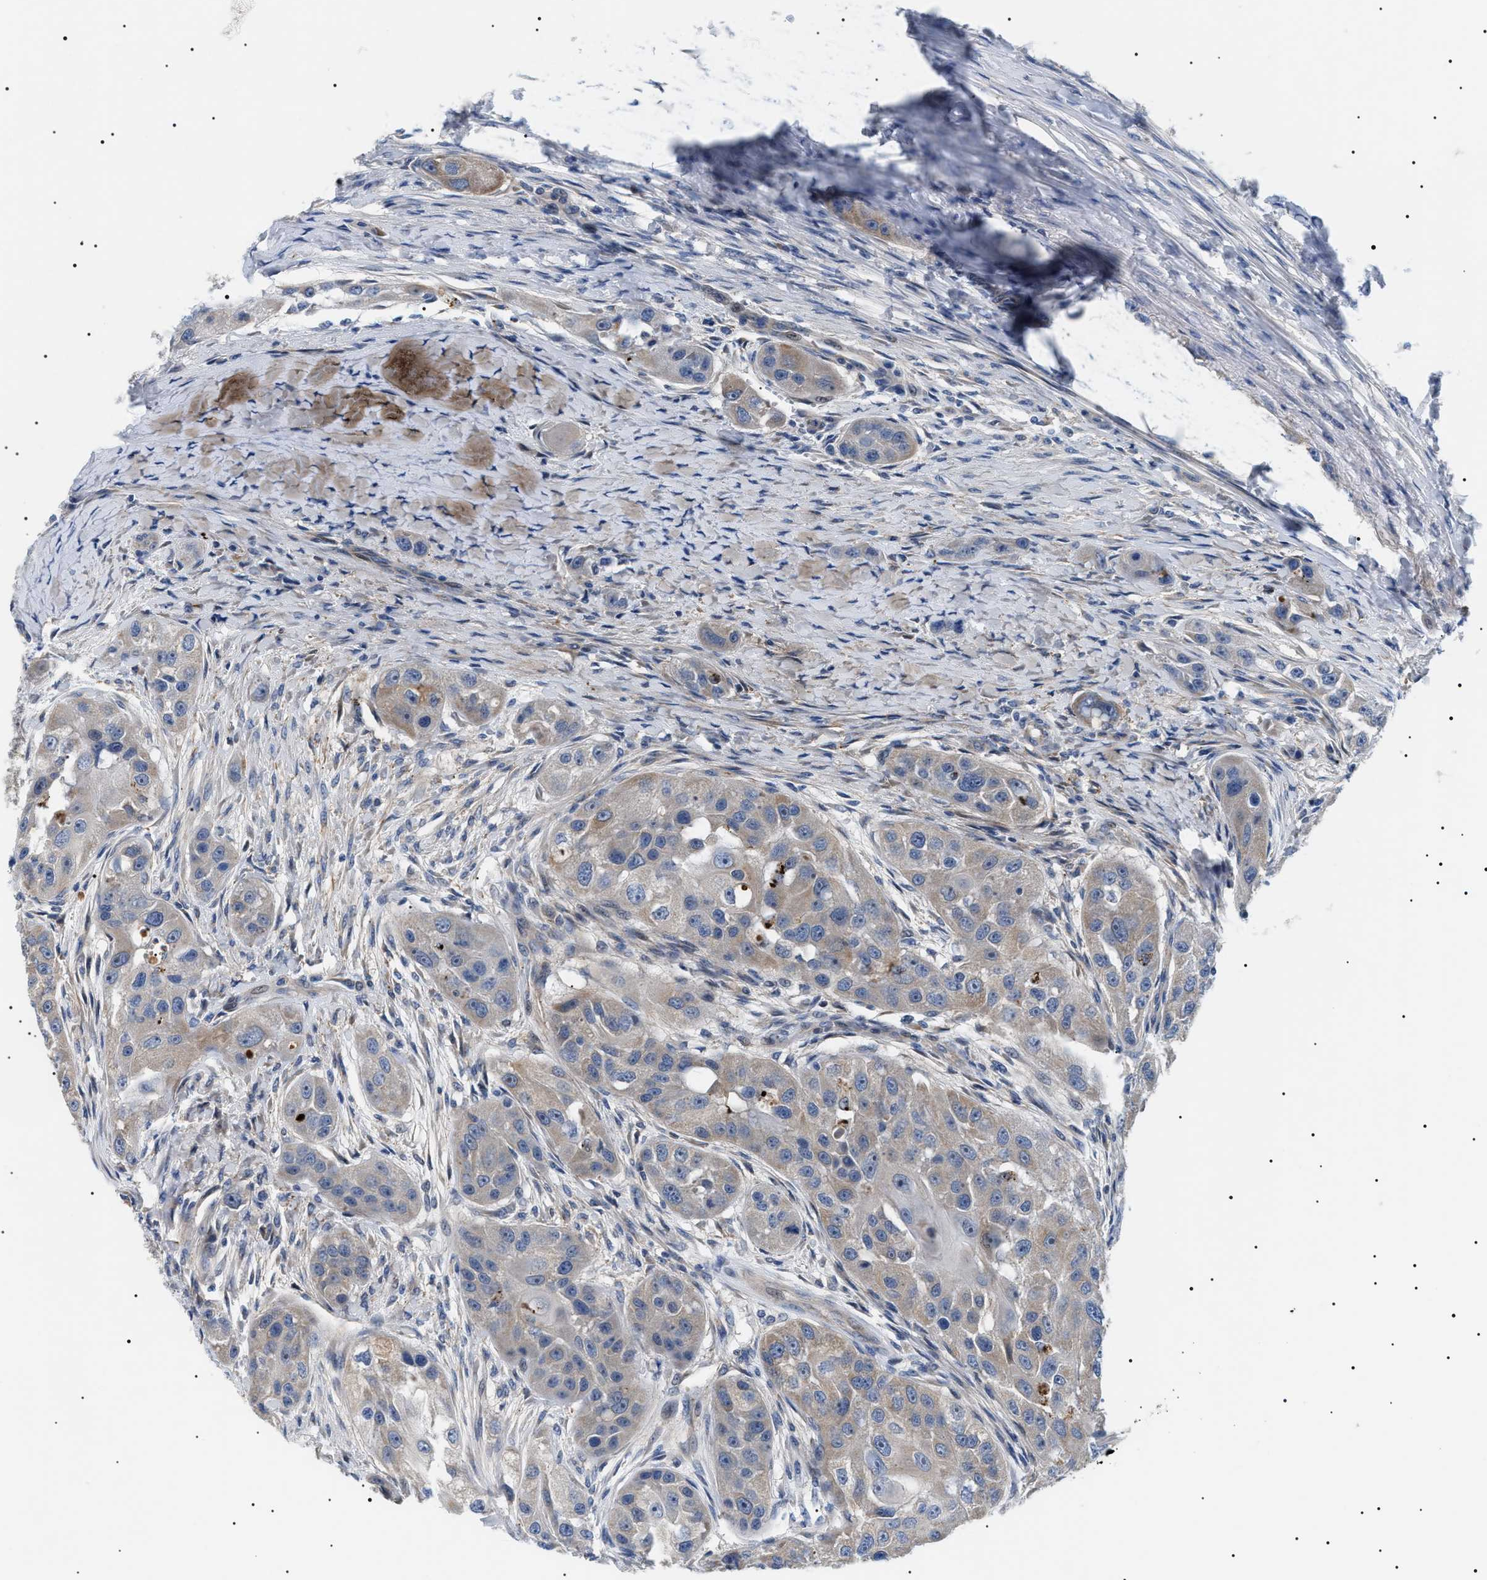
{"staining": {"intensity": "weak", "quantity": "<25%", "location": "cytoplasmic/membranous"}, "tissue": "head and neck cancer", "cell_type": "Tumor cells", "image_type": "cancer", "snomed": [{"axis": "morphology", "description": "Normal tissue, NOS"}, {"axis": "morphology", "description": "Squamous cell carcinoma, NOS"}, {"axis": "topography", "description": "Skeletal muscle"}, {"axis": "topography", "description": "Head-Neck"}], "caption": "Human head and neck cancer stained for a protein using immunohistochemistry (IHC) shows no staining in tumor cells.", "gene": "TMEM222", "patient": {"sex": "male", "age": 51}}